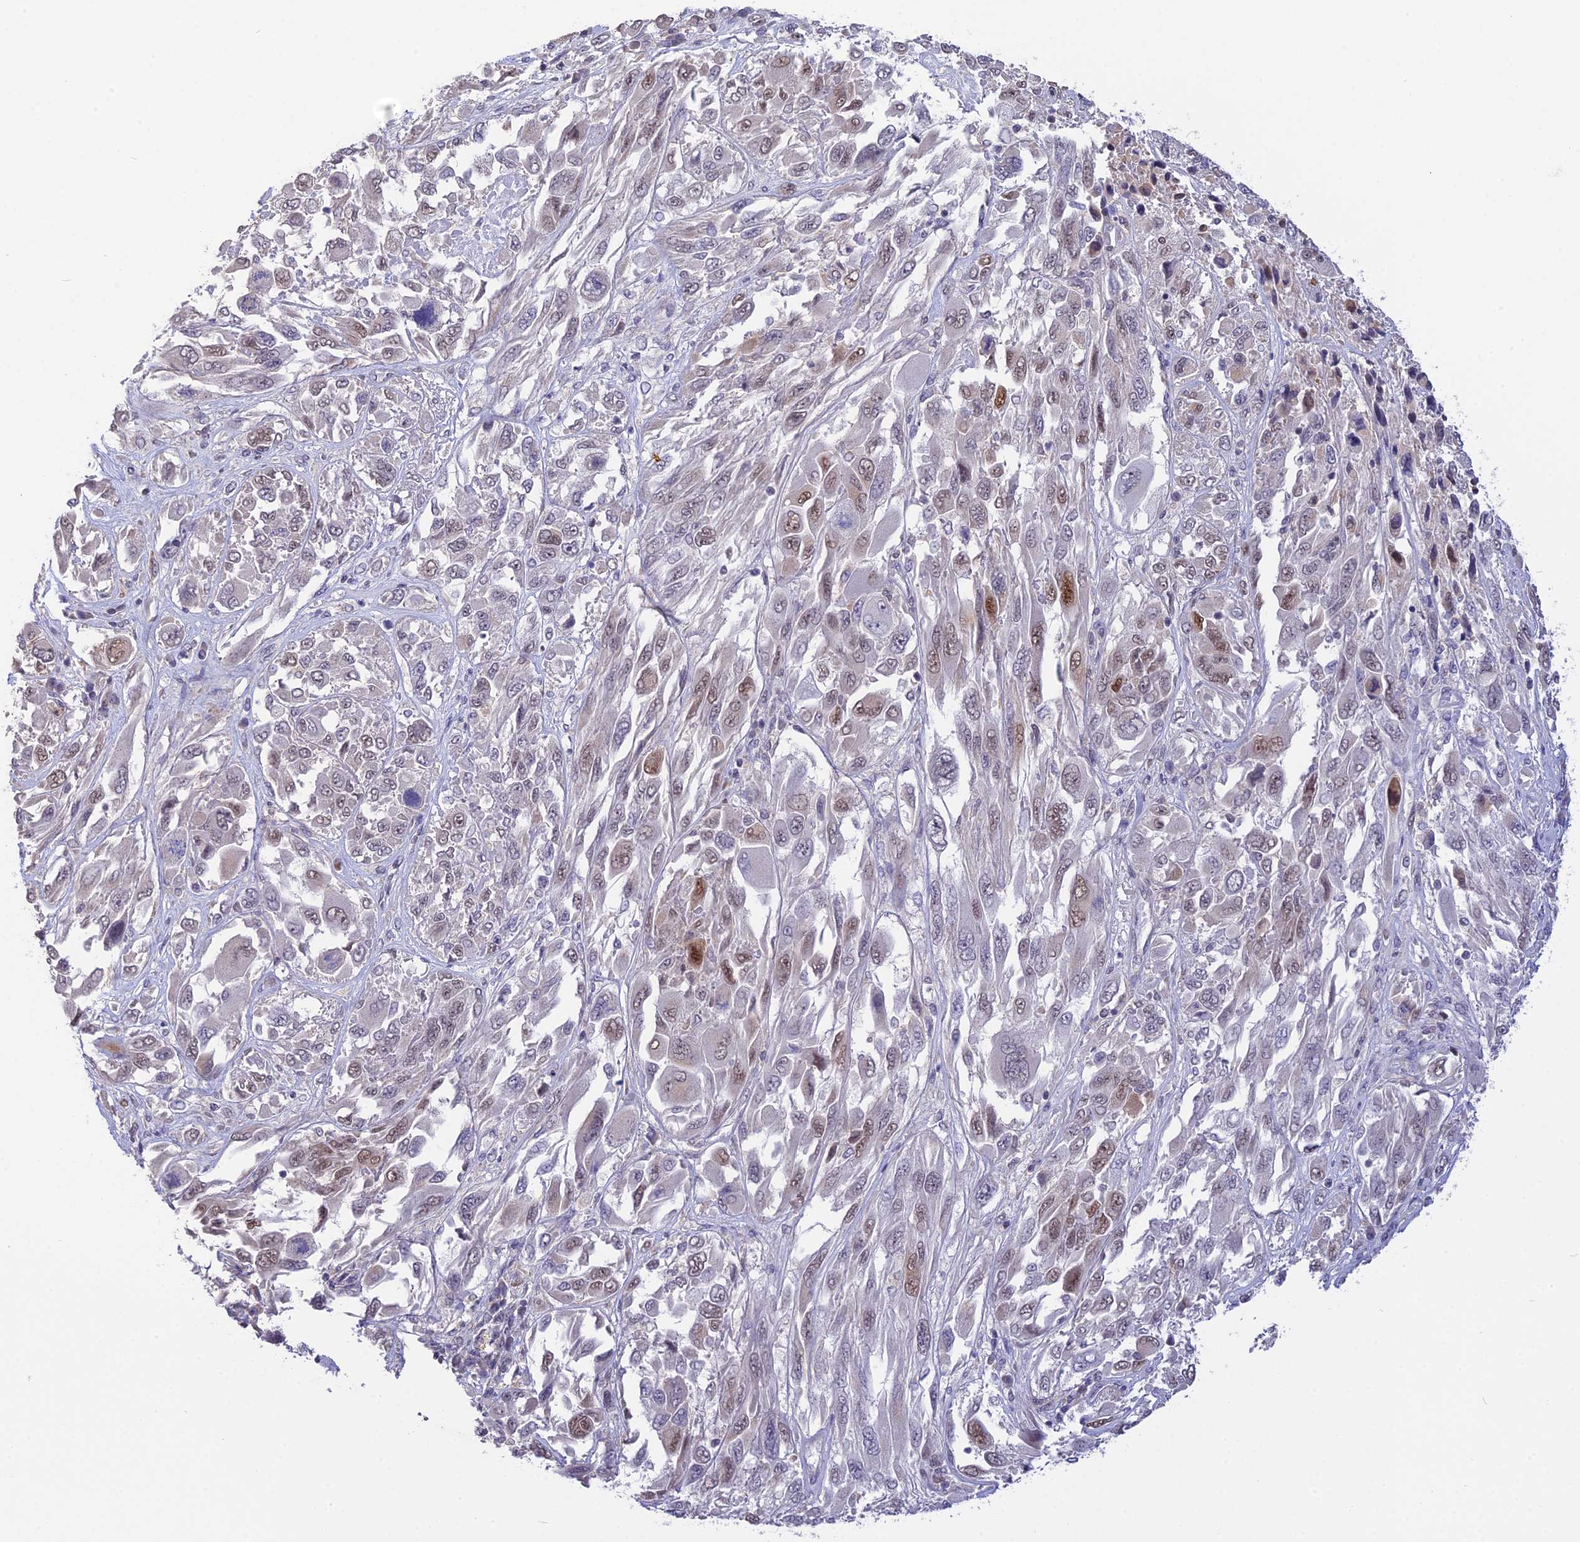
{"staining": {"intensity": "moderate", "quantity": "<25%", "location": "nuclear"}, "tissue": "melanoma", "cell_type": "Tumor cells", "image_type": "cancer", "snomed": [{"axis": "morphology", "description": "Malignant melanoma, NOS"}, {"axis": "topography", "description": "Skin"}], "caption": "This photomicrograph displays melanoma stained with immunohistochemistry to label a protein in brown. The nuclear of tumor cells show moderate positivity for the protein. Nuclei are counter-stained blue.", "gene": "KCTD14", "patient": {"sex": "female", "age": 91}}